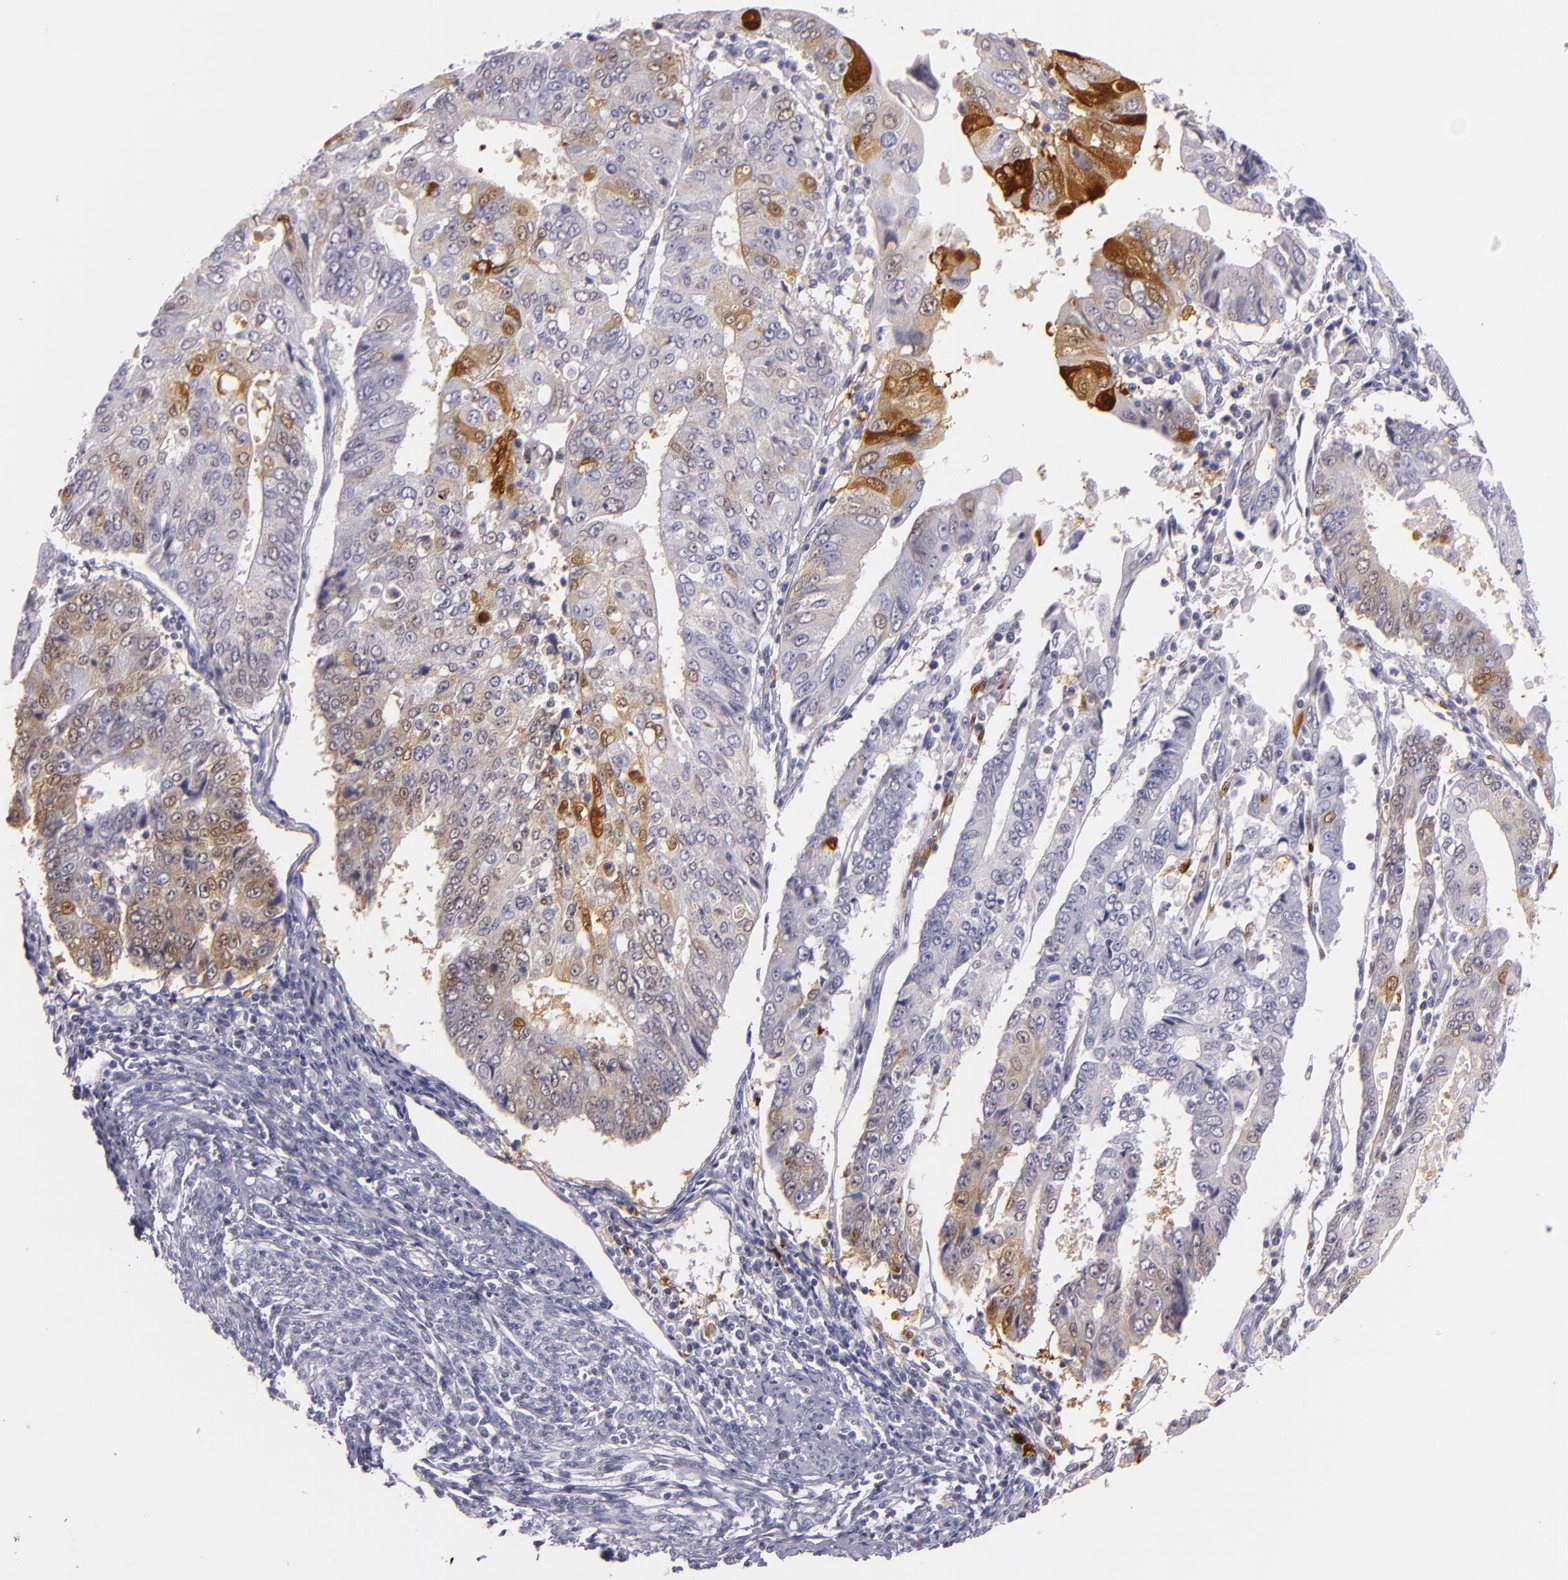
{"staining": {"intensity": "moderate", "quantity": "<25%", "location": "nuclear"}, "tissue": "endometrial cancer", "cell_type": "Tumor cells", "image_type": "cancer", "snomed": [{"axis": "morphology", "description": "Adenocarcinoma, NOS"}, {"axis": "topography", "description": "Endometrium"}], "caption": "Immunohistochemistry (IHC) photomicrograph of neoplastic tissue: endometrial adenocarcinoma stained using immunohistochemistry exhibits low levels of moderate protein expression localized specifically in the nuclear of tumor cells, appearing as a nuclear brown color.", "gene": "MT1A", "patient": {"sex": "female", "age": 75}}